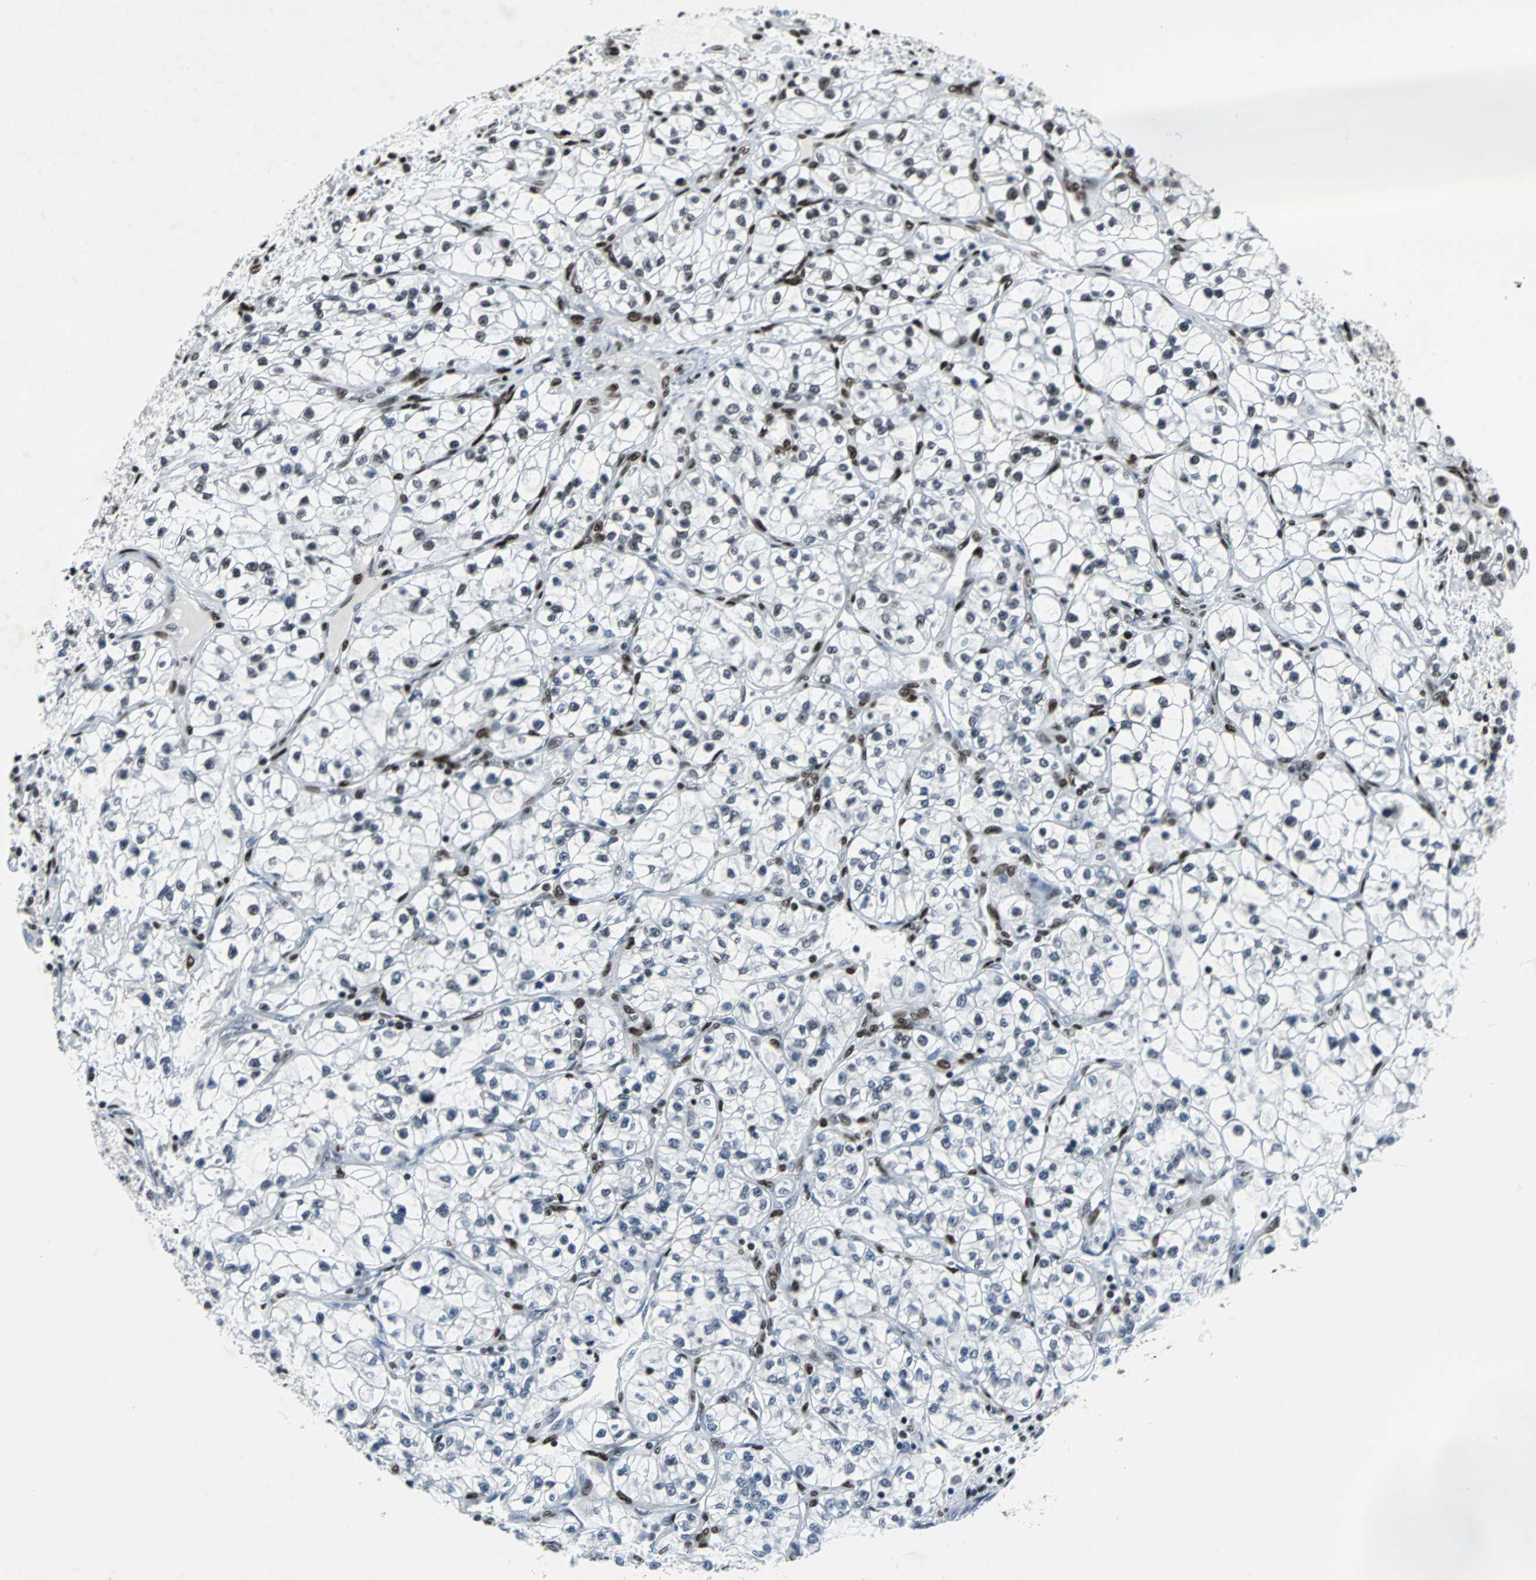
{"staining": {"intensity": "strong", "quantity": "25%-75%", "location": "nuclear"}, "tissue": "renal cancer", "cell_type": "Tumor cells", "image_type": "cancer", "snomed": [{"axis": "morphology", "description": "Adenocarcinoma, NOS"}, {"axis": "topography", "description": "Kidney"}], "caption": "Adenocarcinoma (renal) stained with immunohistochemistry reveals strong nuclear staining in about 25%-75% of tumor cells.", "gene": "MEF2D", "patient": {"sex": "female", "age": 57}}